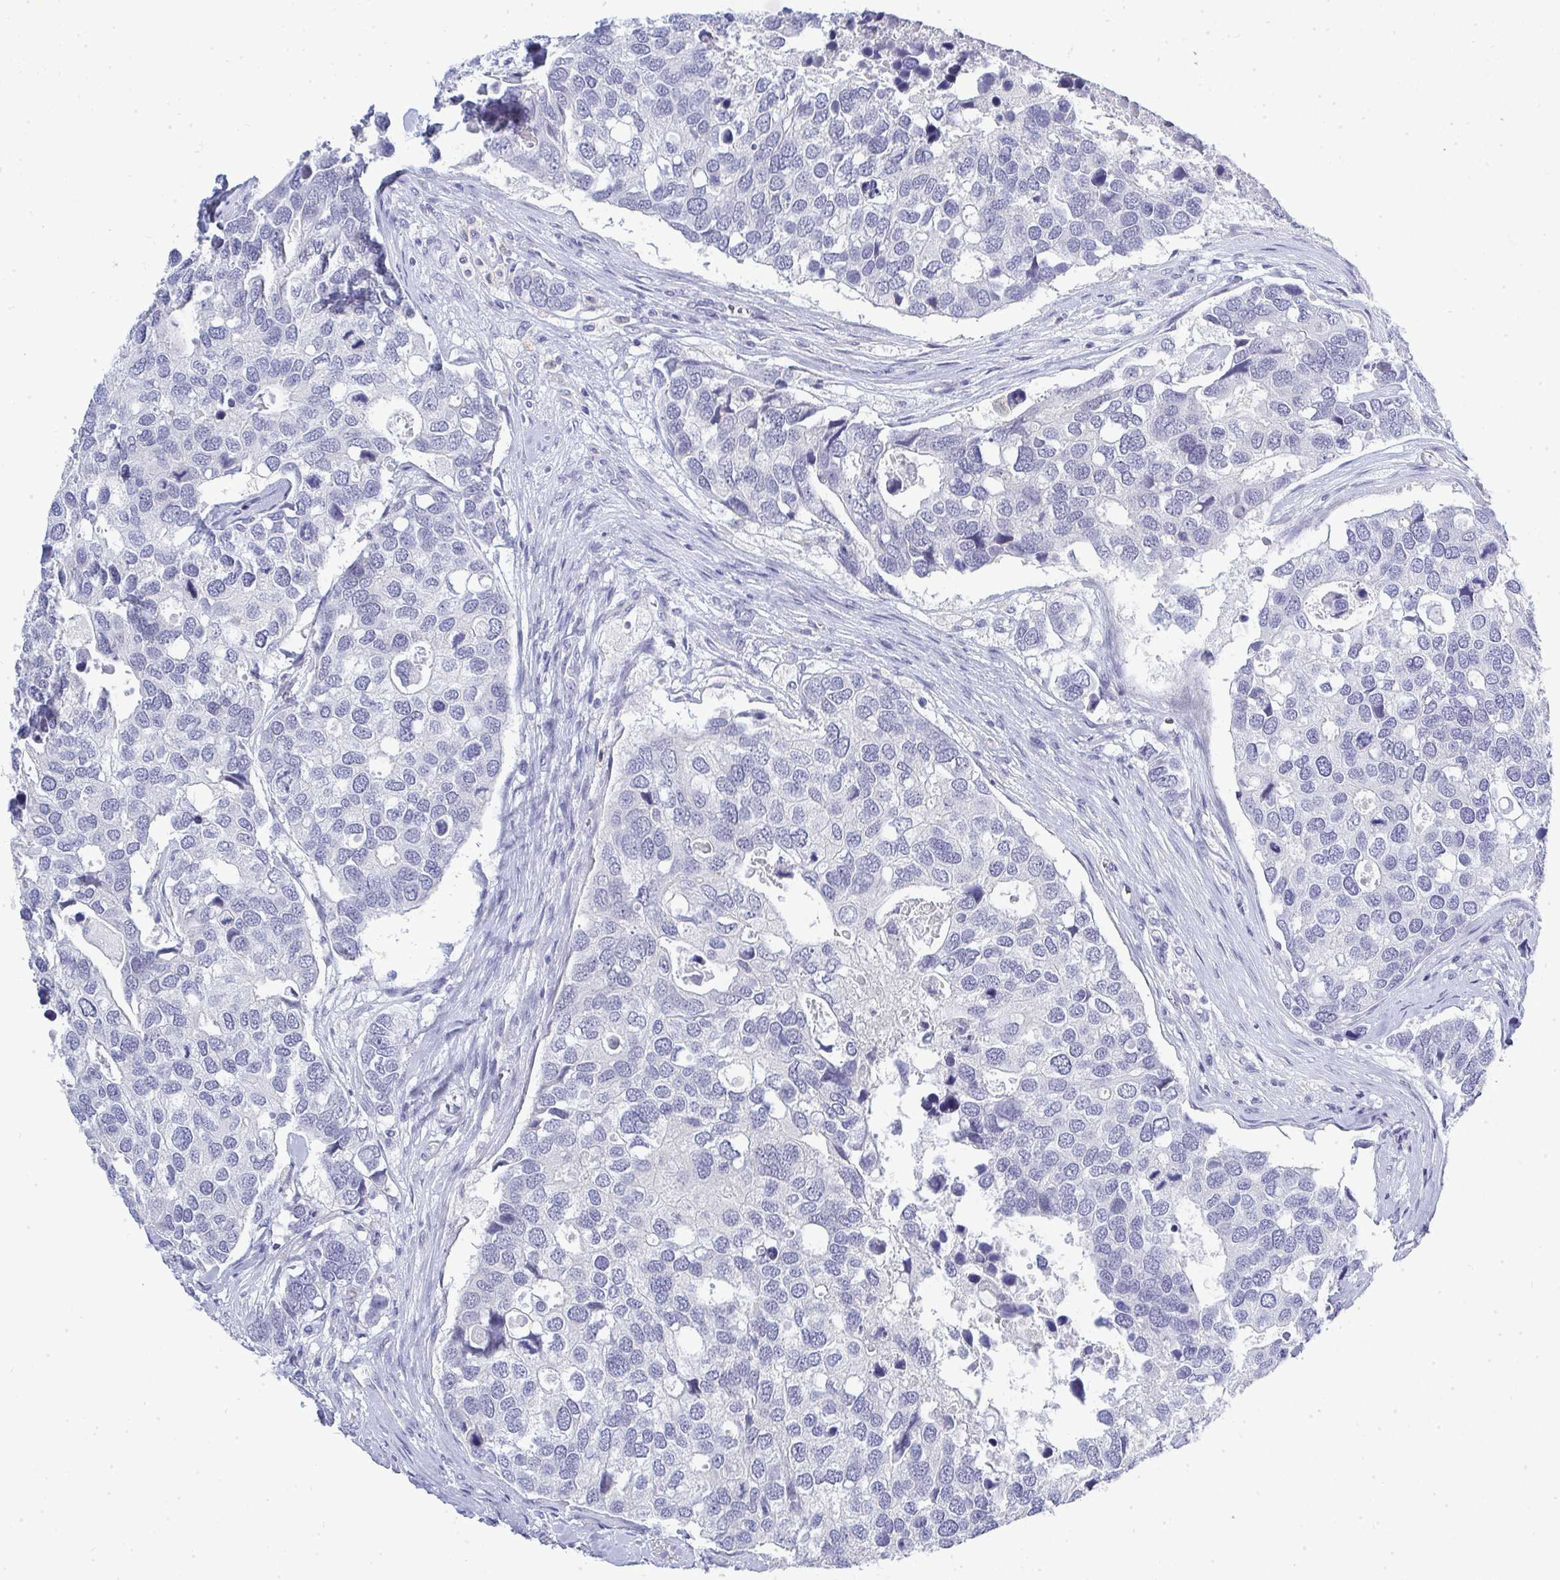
{"staining": {"intensity": "negative", "quantity": "none", "location": "none"}, "tissue": "breast cancer", "cell_type": "Tumor cells", "image_type": "cancer", "snomed": [{"axis": "morphology", "description": "Duct carcinoma"}, {"axis": "topography", "description": "Breast"}], "caption": "Tumor cells are negative for protein expression in human intraductal carcinoma (breast). (DAB immunohistochemistry (IHC) visualized using brightfield microscopy, high magnification).", "gene": "TMEM82", "patient": {"sex": "female", "age": 83}}